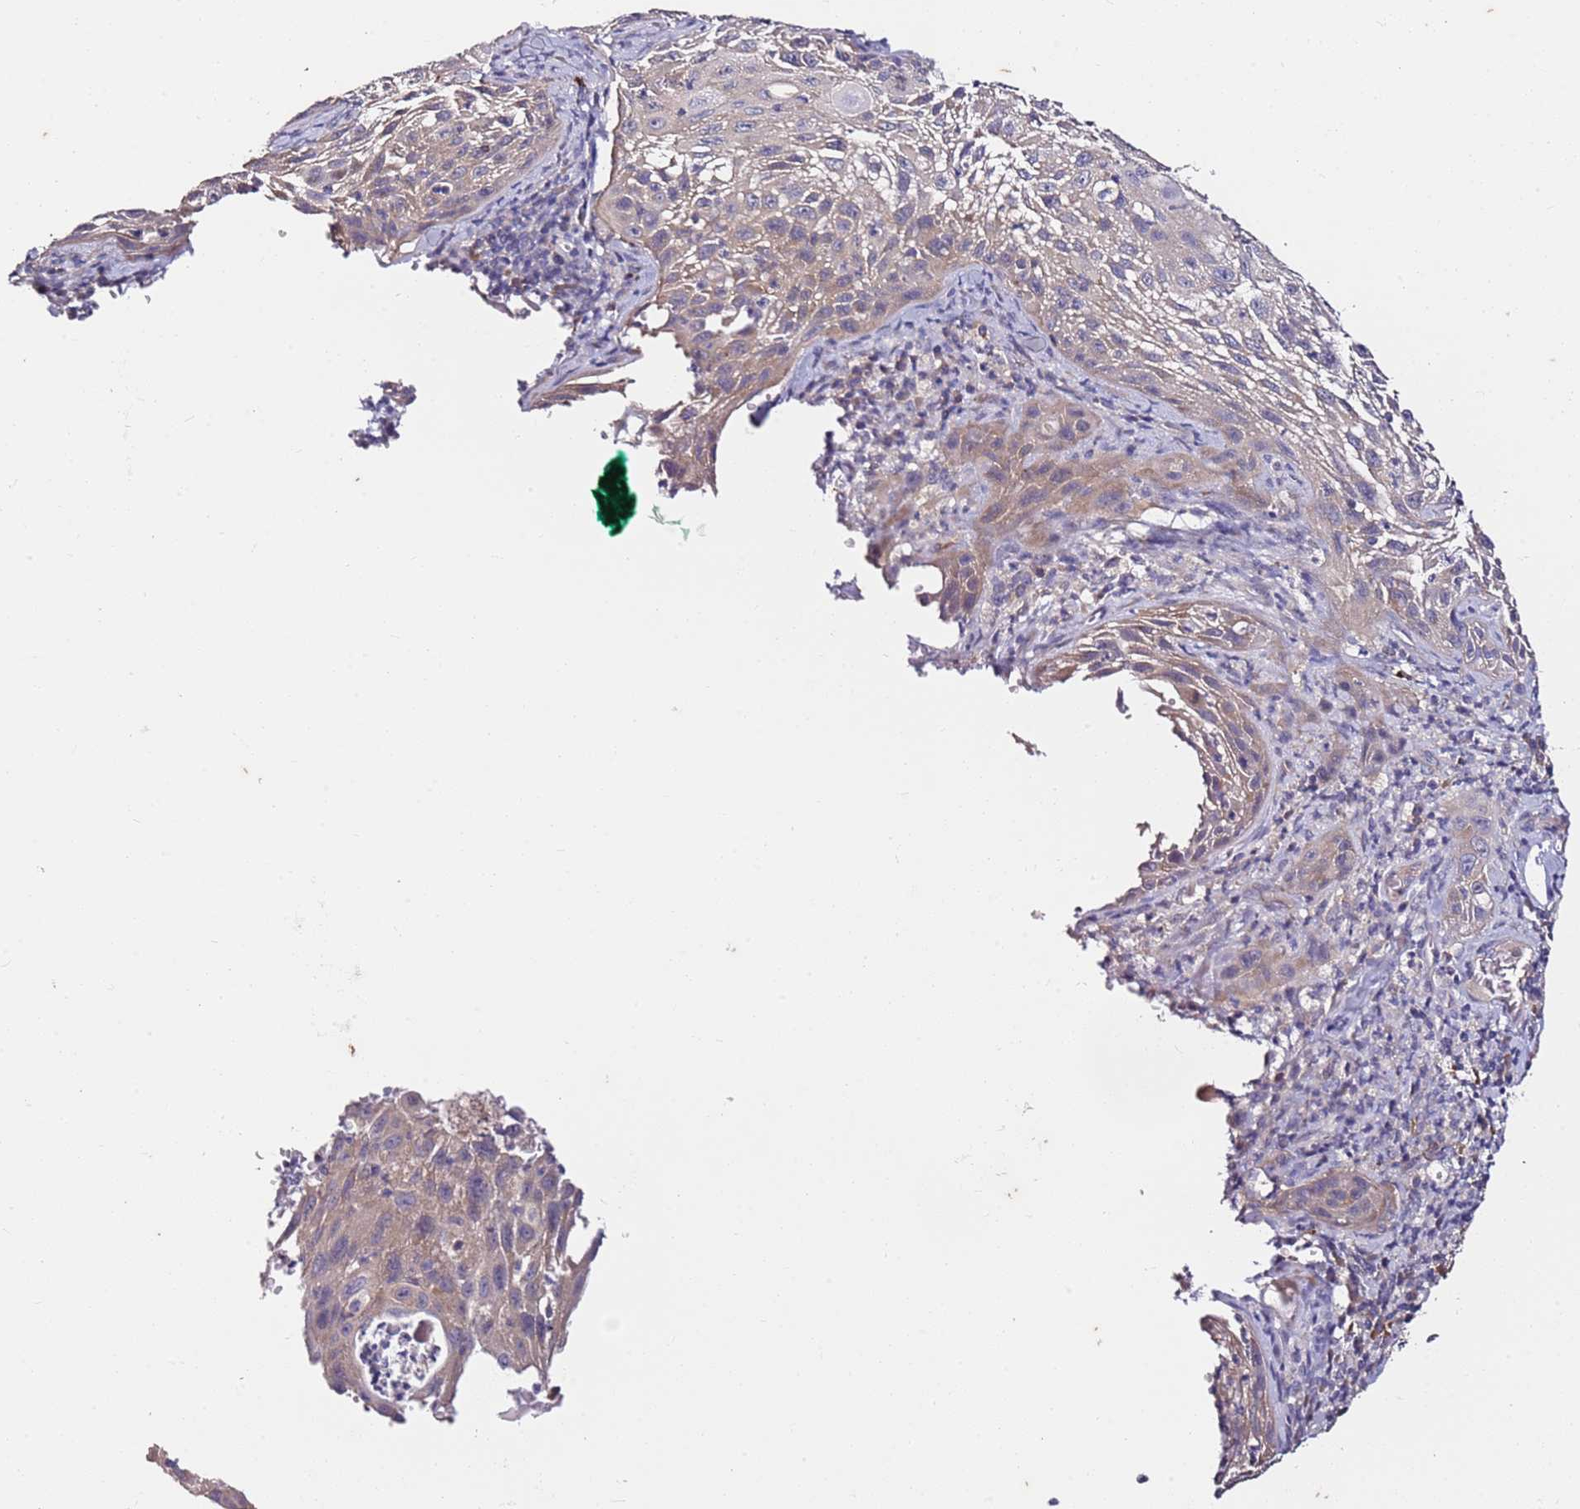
{"staining": {"intensity": "weak", "quantity": "25%-75%", "location": "cytoplasmic/membranous"}, "tissue": "cervical cancer", "cell_type": "Tumor cells", "image_type": "cancer", "snomed": [{"axis": "morphology", "description": "Squamous cell carcinoma, NOS"}, {"axis": "topography", "description": "Cervix"}], "caption": "Squamous cell carcinoma (cervical) tissue displays weak cytoplasmic/membranous staining in about 25%-75% of tumor cells", "gene": "SRRM5", "patient": {"sex": "female", "age": 42}}